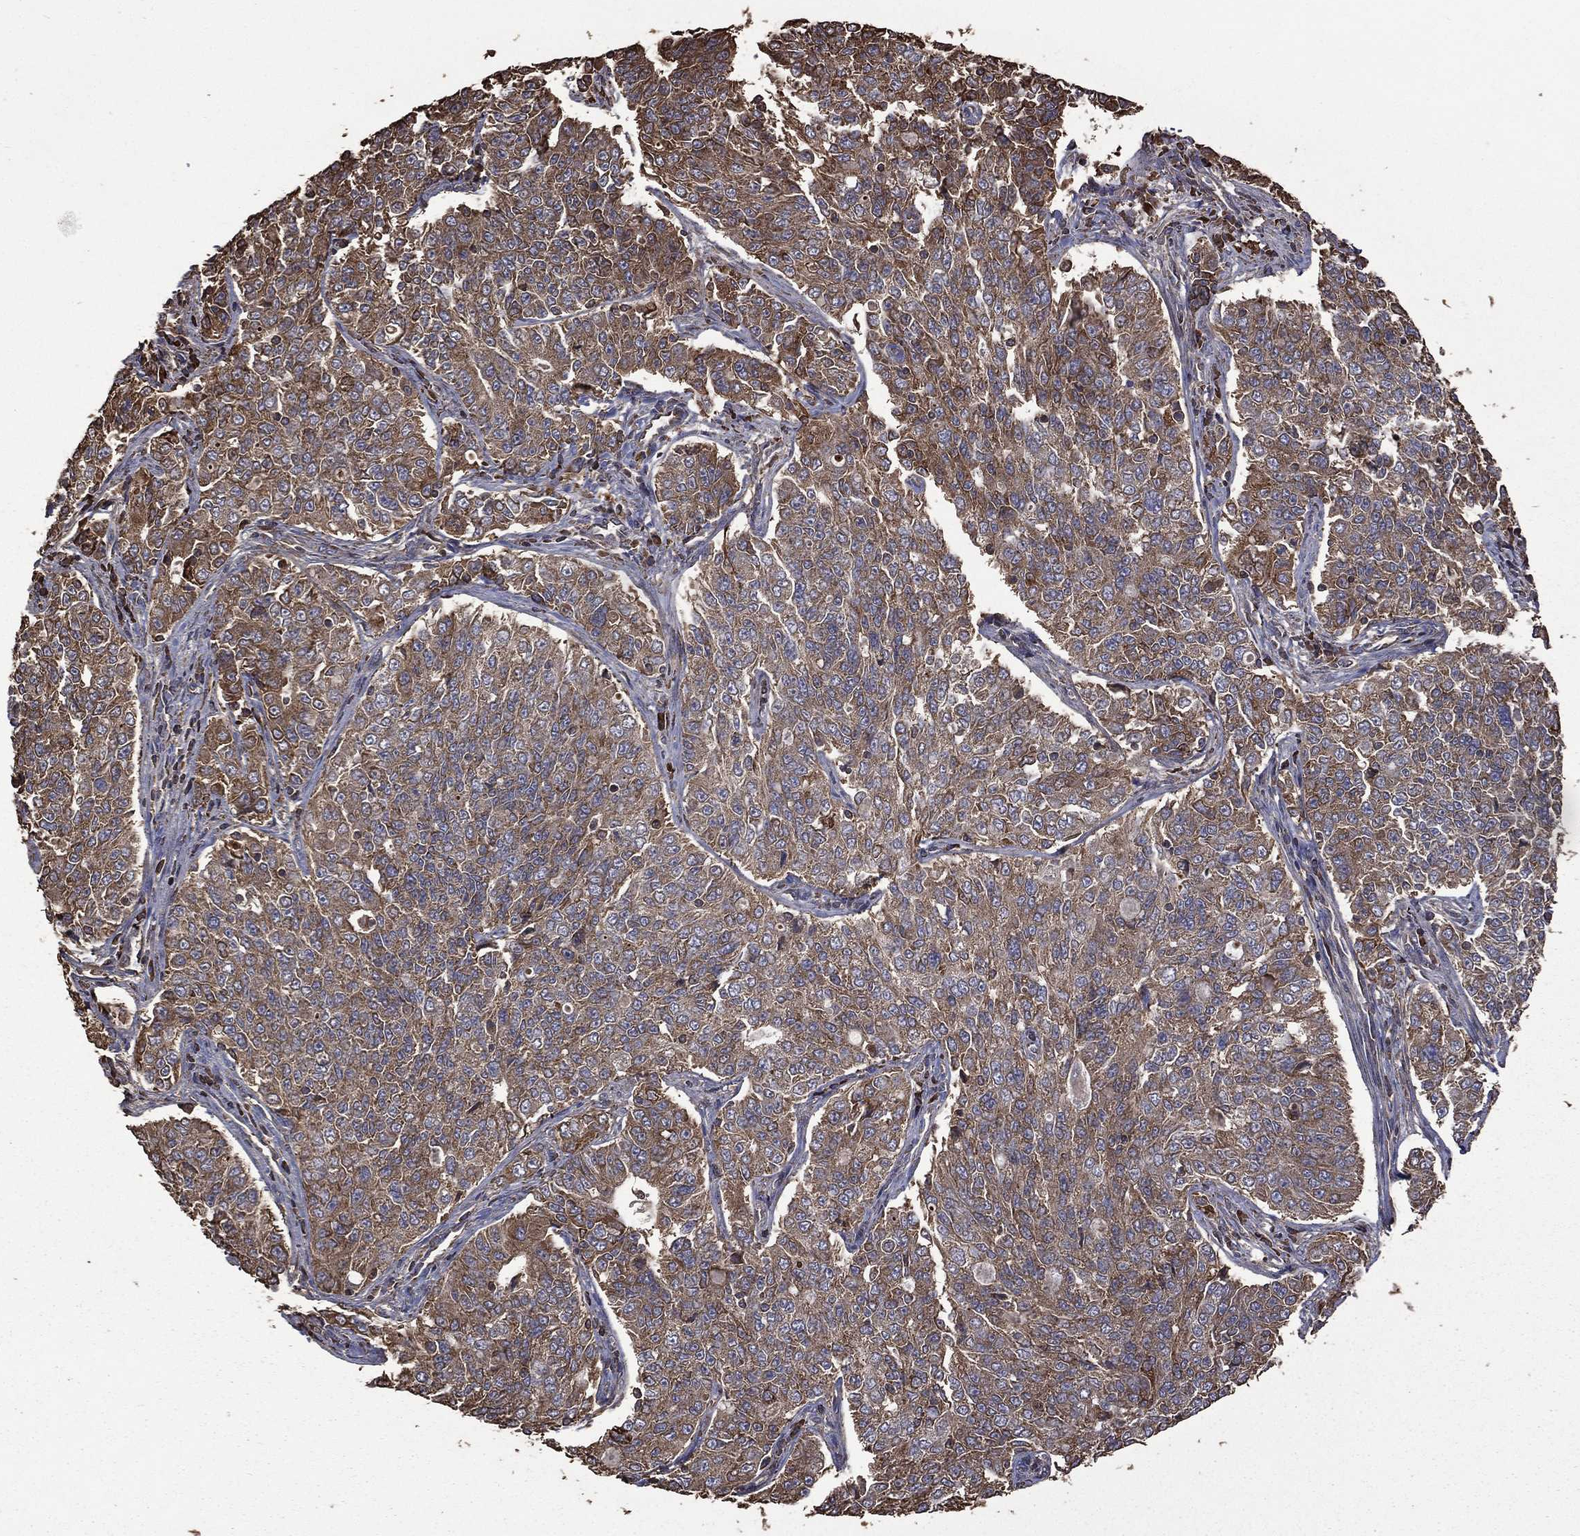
{"staining": {"intensity": "moderate", "quantity": ">75%", "location": "cytoplasmic/membranous"}, "tissue": "endometrial cancer", "cell_type": "Tumor cells", "image_type": "cancer", "snomed": [{"axis": "morphology", "description": "Adenocarcinoma, NOS"}, {"axis": "topography", "description": "Endometrium"}], "caption": "Human adenocarcinoma (endometrial) stained with a protein marker shows moderate staining in tumor cells.", "gene": "METTL27", "patient": {"sex": "female", "age": 43}}